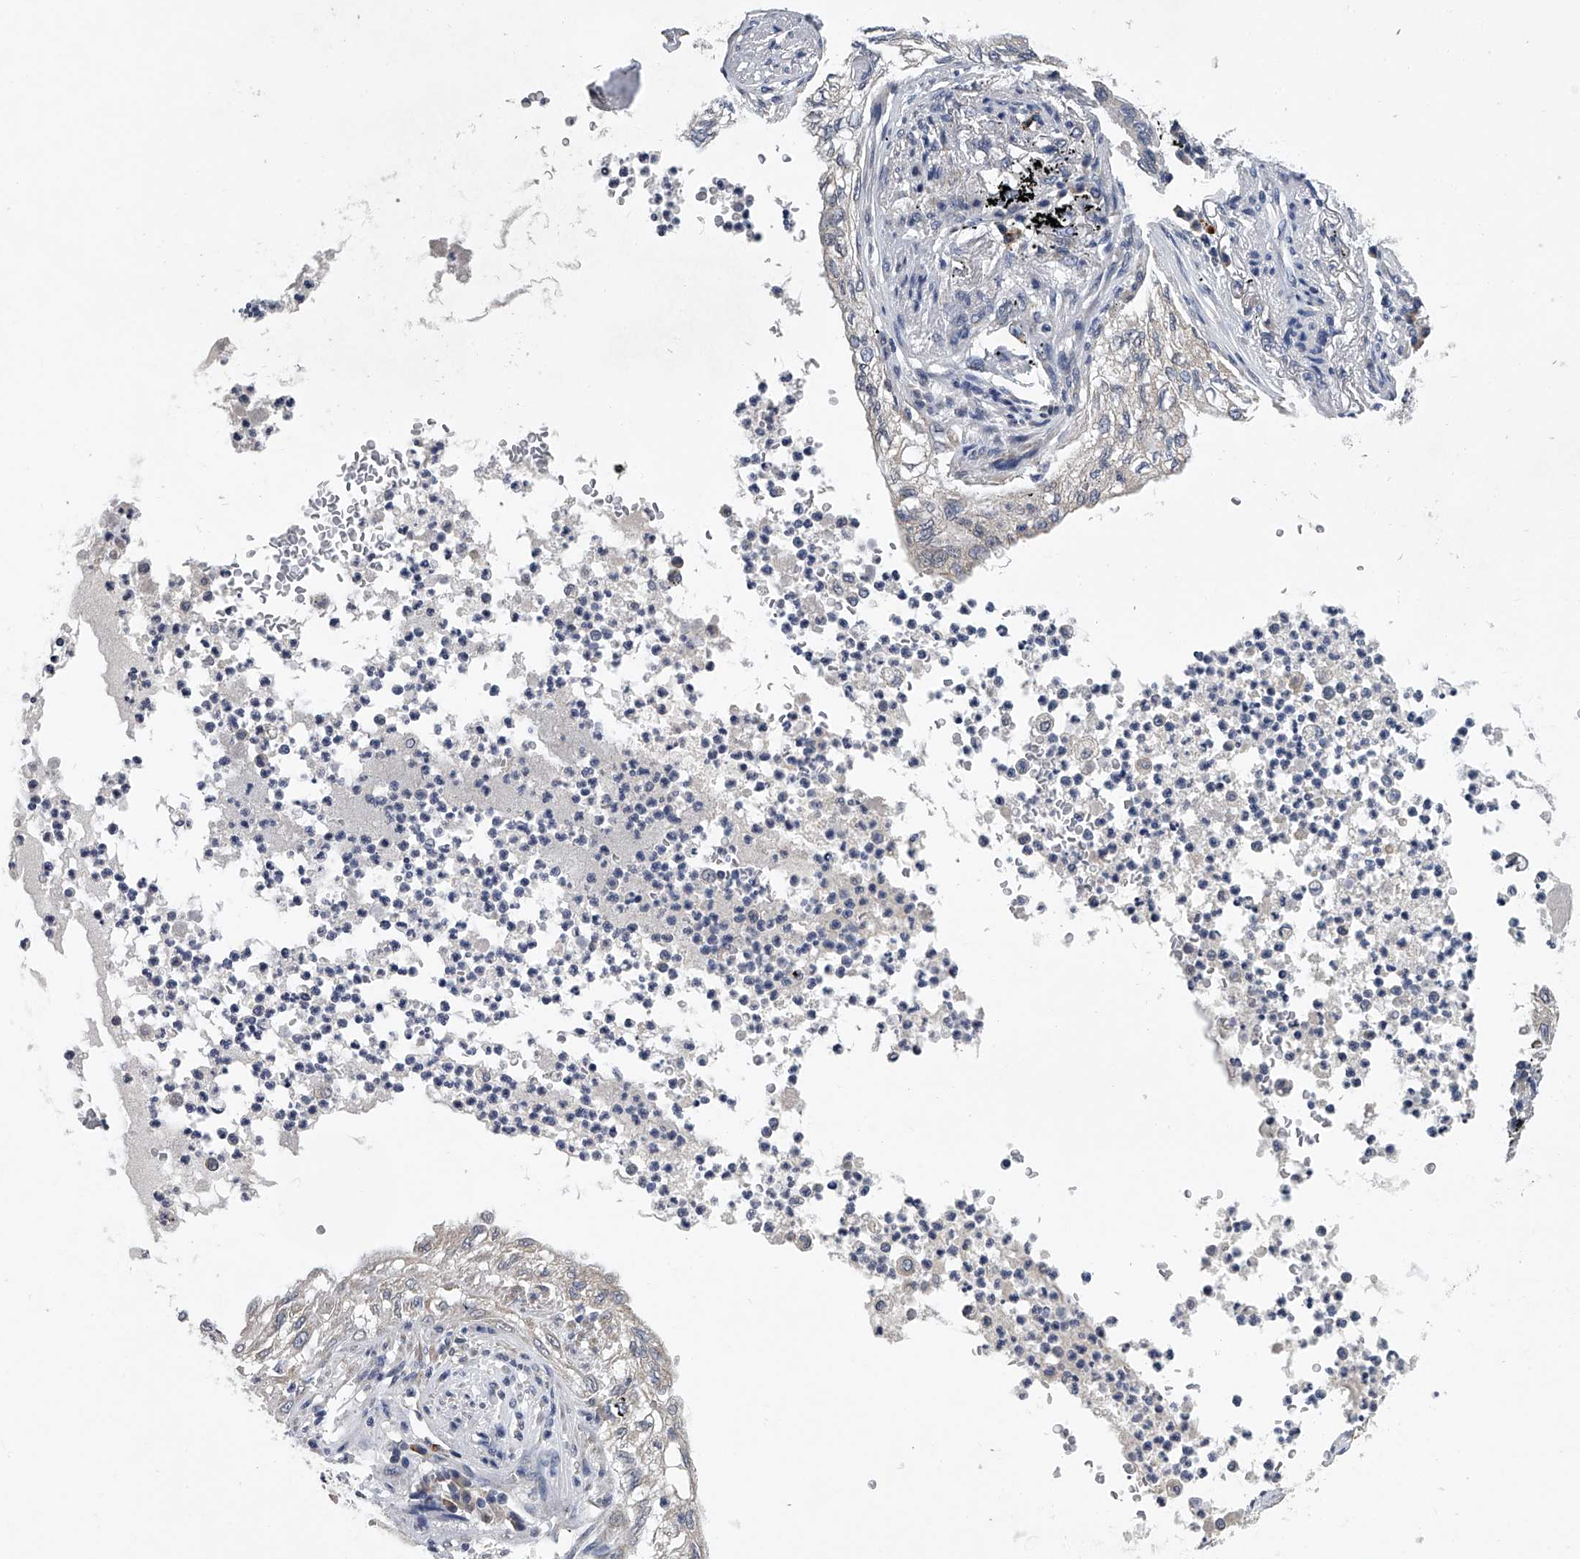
{"staining": {"intensity": "negative", "quantity": "none", "location": "none"}, "tissue": "lung cancer", "cell_type": "Tumor cells", "image_type": "cancer", "snomed": [{"axis": "morphology", "description": "Normal tissue, NOS"}, {"axis": "morphology", "description": "Adenocarcinoma, NOS"}, {"axis": "topography", "description": "Bronchus"}, {"axis": "topography", "description": "Lung"}], "caption": "Tumor cells are negative for brown protein staining in lung cancer (adenocarcinoma).", "gene": "RNF5", "patient": {"sex": "female", "age": 70}}